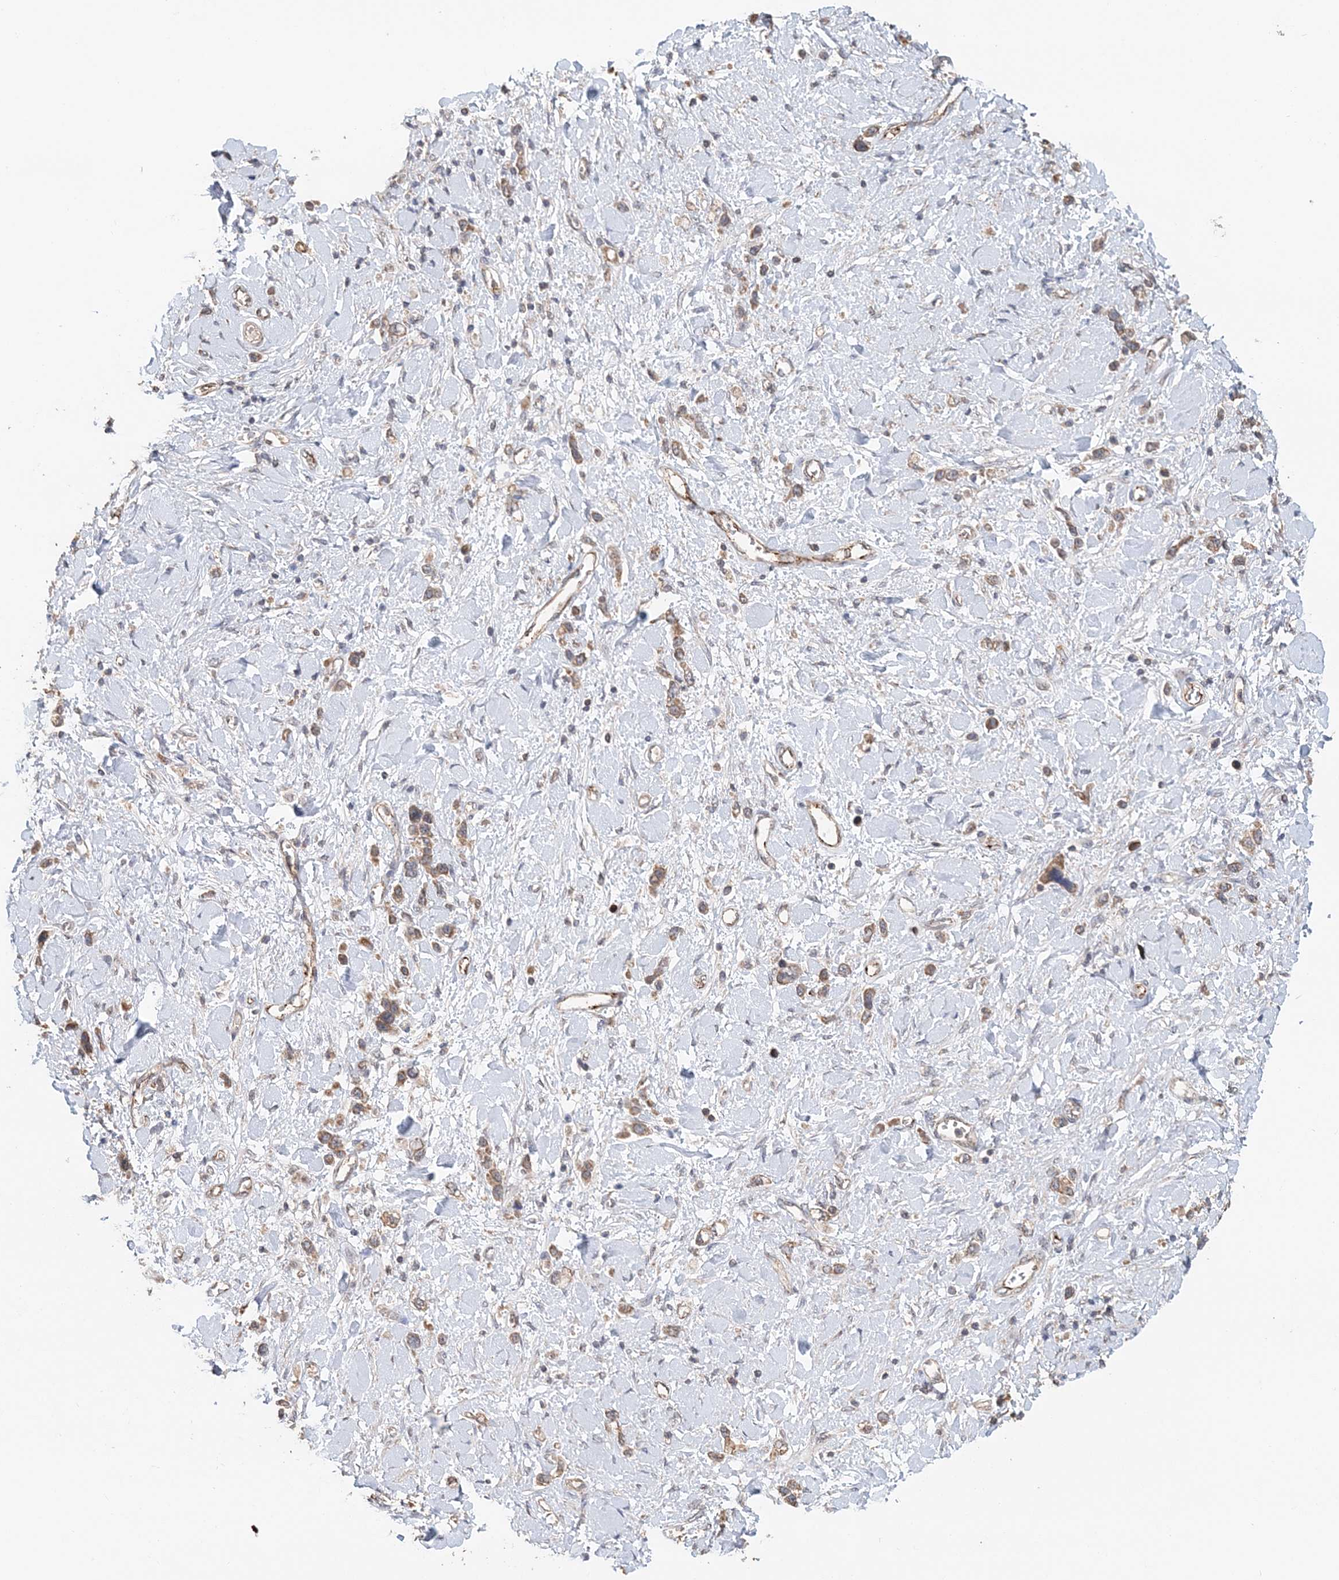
{"staining": {"intensity": "moderate", "quantity": ">75%", "location": "cytoplasmic/membranous"}, "tissue": "stomach cancer", "cell_type": "Tumor cells", "image_type": "cancer", "snomed": [{"axis": "morphology", "description": "Normal tissue, NOS"}, {"axis": "morphology", "description": "Adenocarcinoma, NOS"}, {"axis": "topography", "description": "Stomach, upper"}, {"axis": "topography", "description": "Stomach"}], "caption": "IHC photomicrograph of stomach adenocarcinoma stained for a protein (brown), which displays medium levels of moderate cytoplasmic/membranous staining in approximately >75% of tumor cells.", "gene": "FBXO38", "patient": {"sex": "female", "age": 65}}